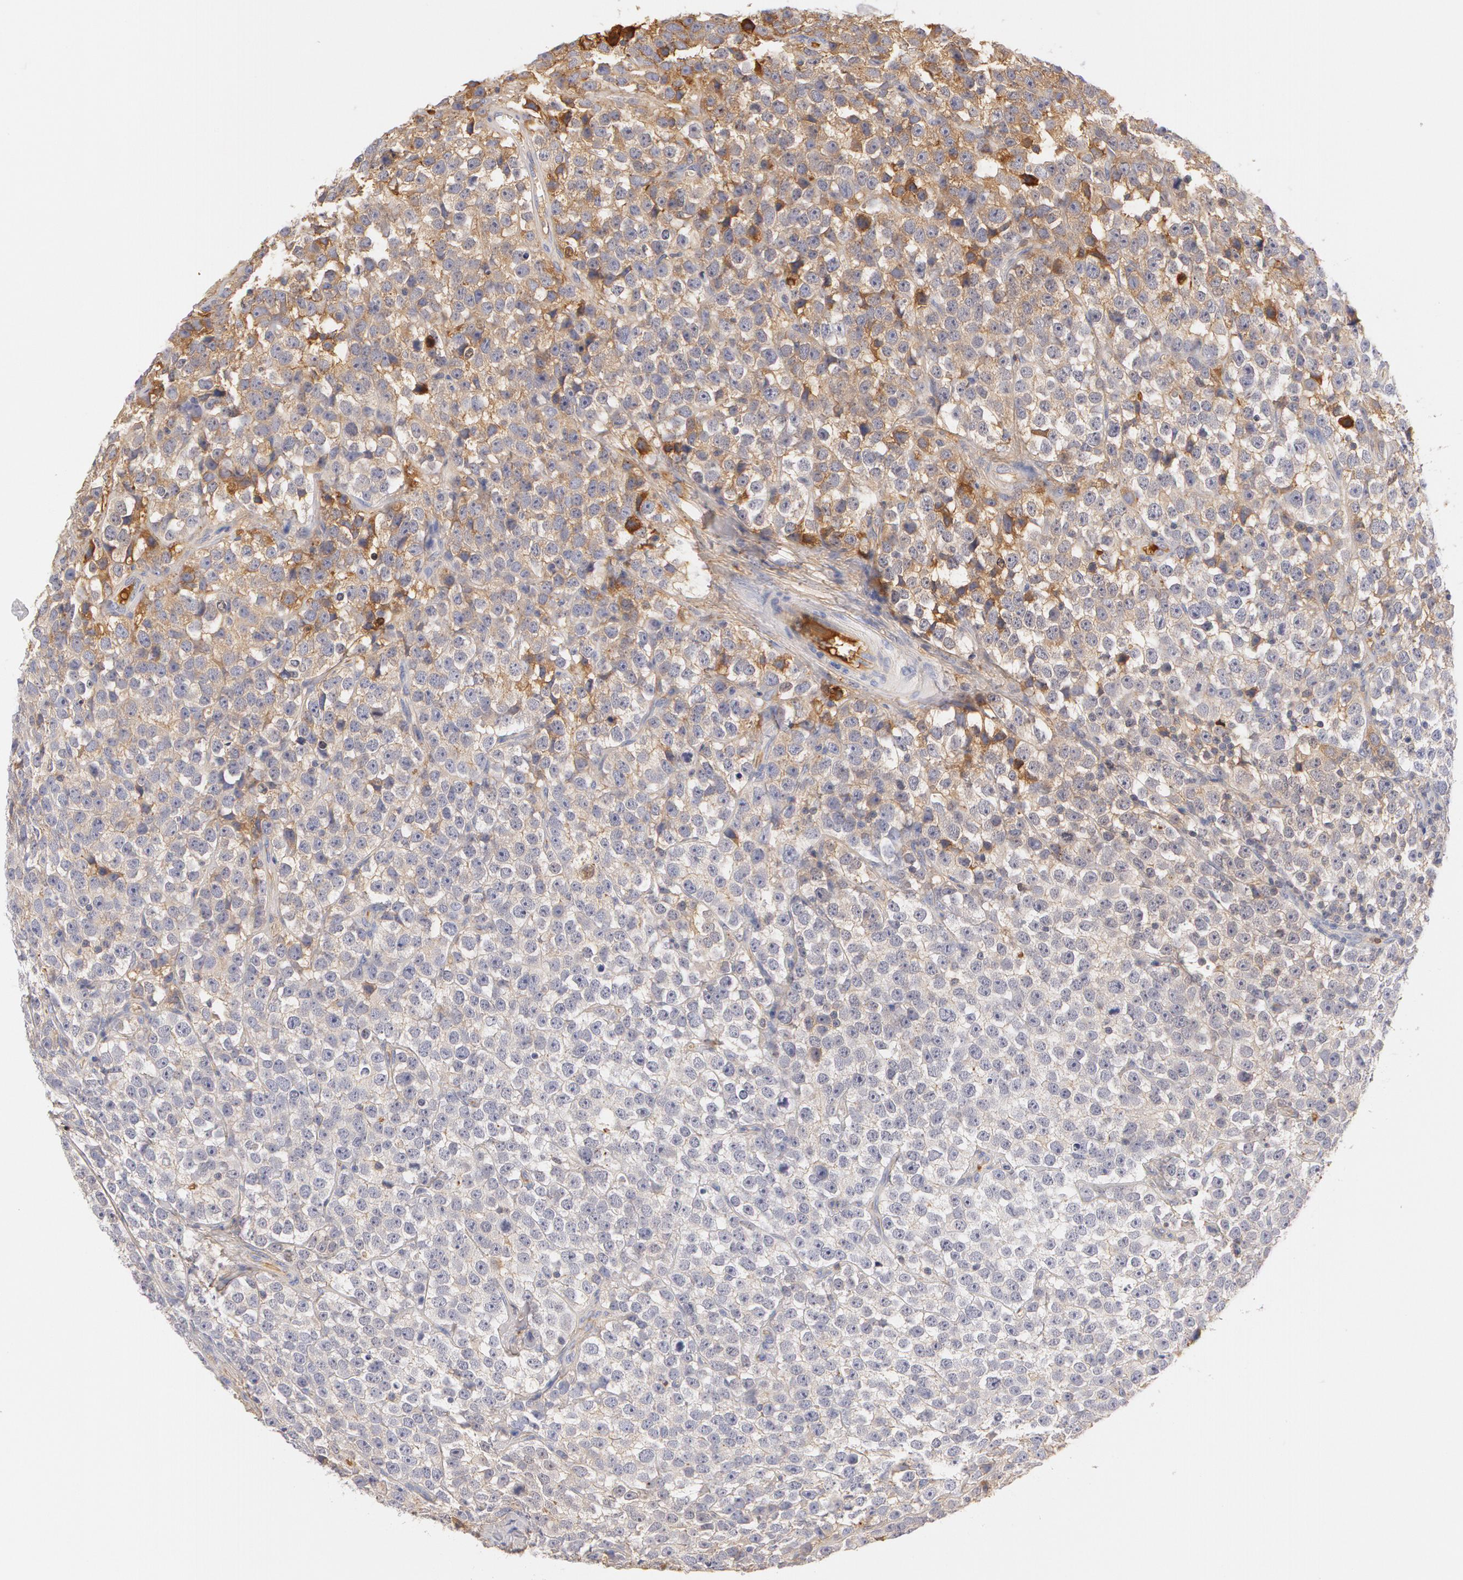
{"staining": {"intensity": "moderate", "quantity": "25%-75%", "location": "cytoplasmic/membranous"}, "tissue": "testis cancer", "cell_type": "Tumor cells", "image_type": "cancer", "snomed": [{"axis": "morphology", "description": "Seminoma, NOS"}, {"axis": "topography", "description": "Testis"}], "caption": "Seminoma (testis) stained for a protein demonstrates moderate cytoplasmic/membranous positivity in tumor cells. Using DAB (brown) and hematoxylin (blue) stains, captured at high magnification using brightfield microscopy.", "gene": "GC", "patient": {"sex": "male", "age": 25}}